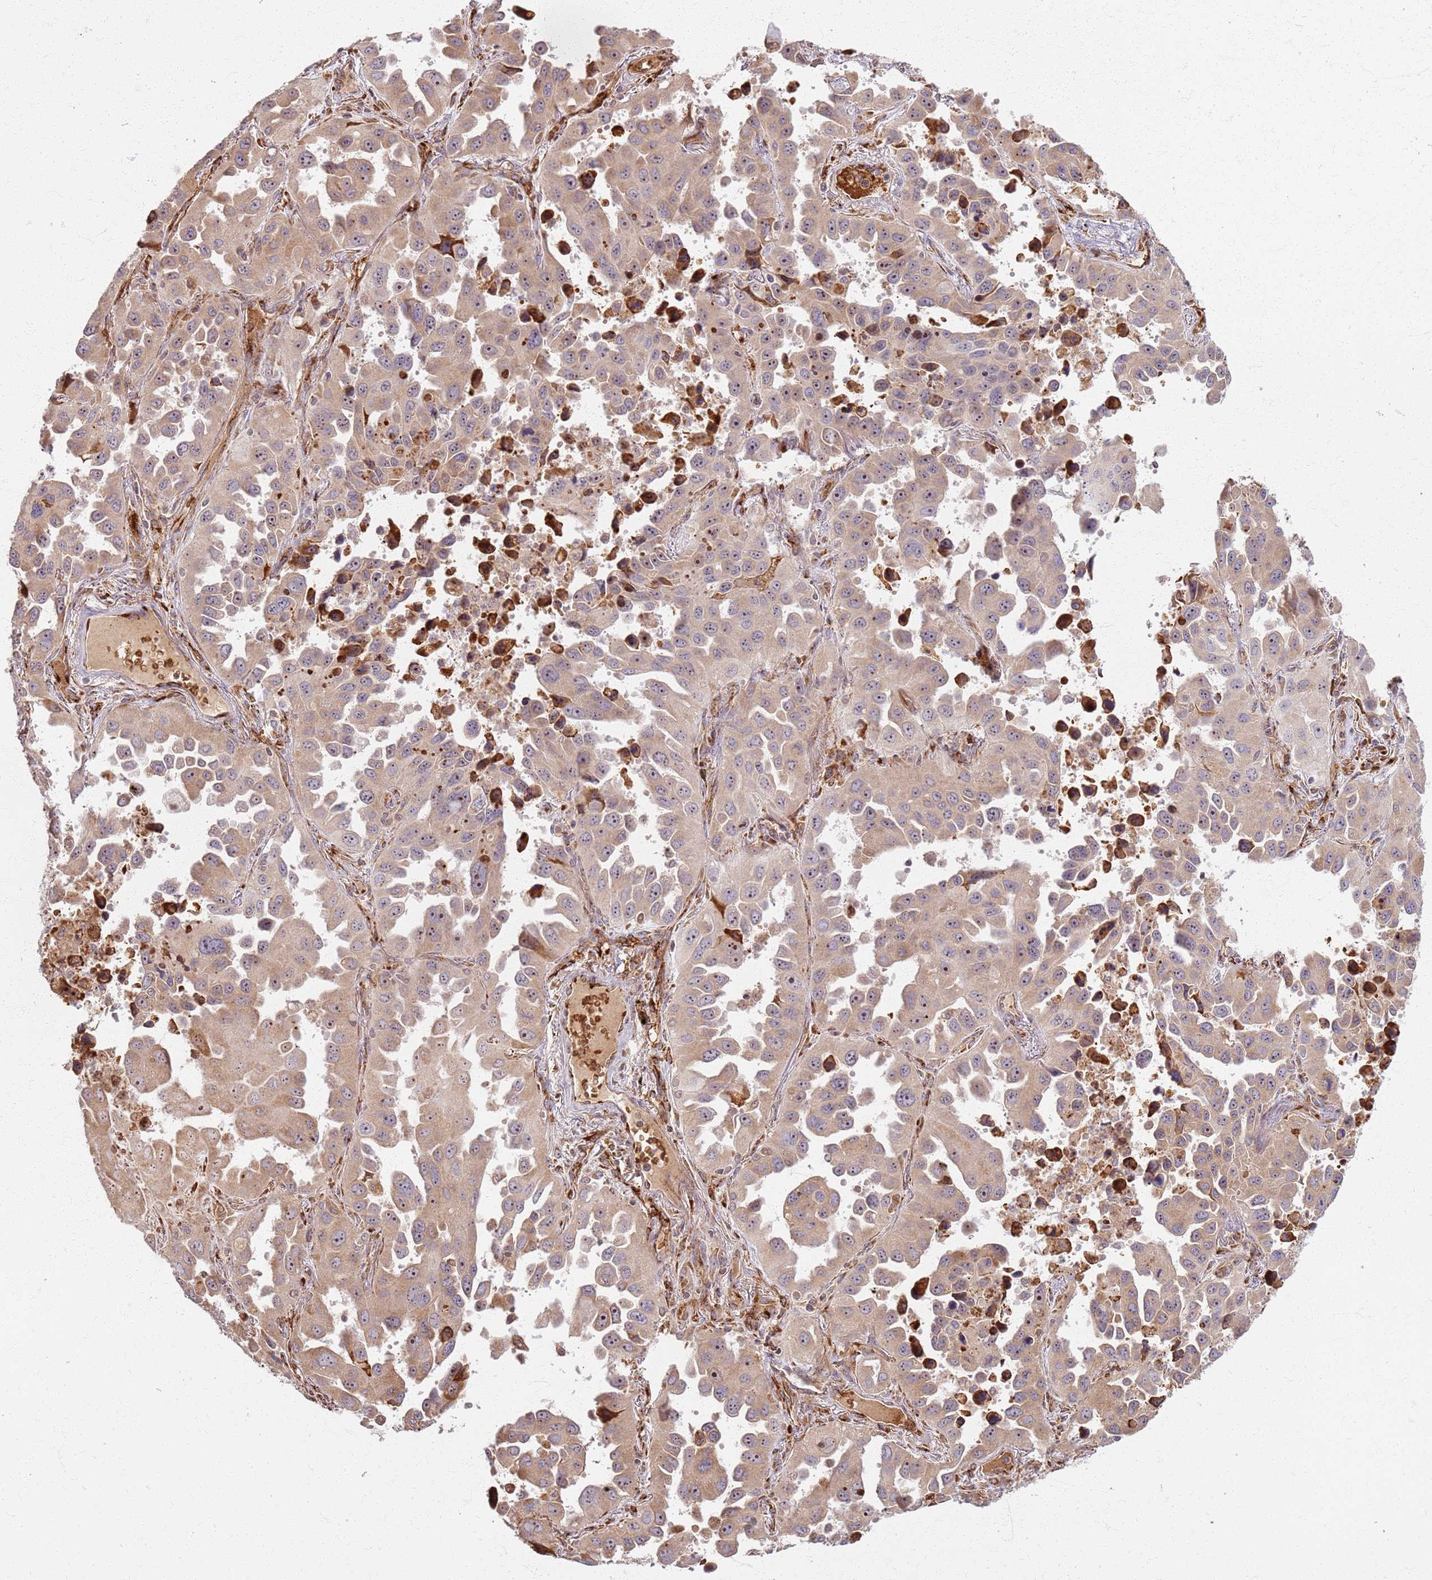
{"staining": {"intensity": "moderate", "quantity": ">75%", "location": "cytoplasmic/membranous,nuclear"}, "tissue": "lung cancer", "cell_type": "Tumor cells", "image_type": "cancer", "snomed": [{"axis": "morphology", "description": "Adenocarcinoma, NOS"}, {"axis": "topography", "description": "Lung"}], "caption": "Lung cancer (adenocarcinoma) was stained to show a protein in brown. There is medium levels of moderate cytoplasmic/membranous and nuclear expression in about >75% of tumor cells.", "gene": "KRI1", "patient": {"sex": "male", "age": 66}}